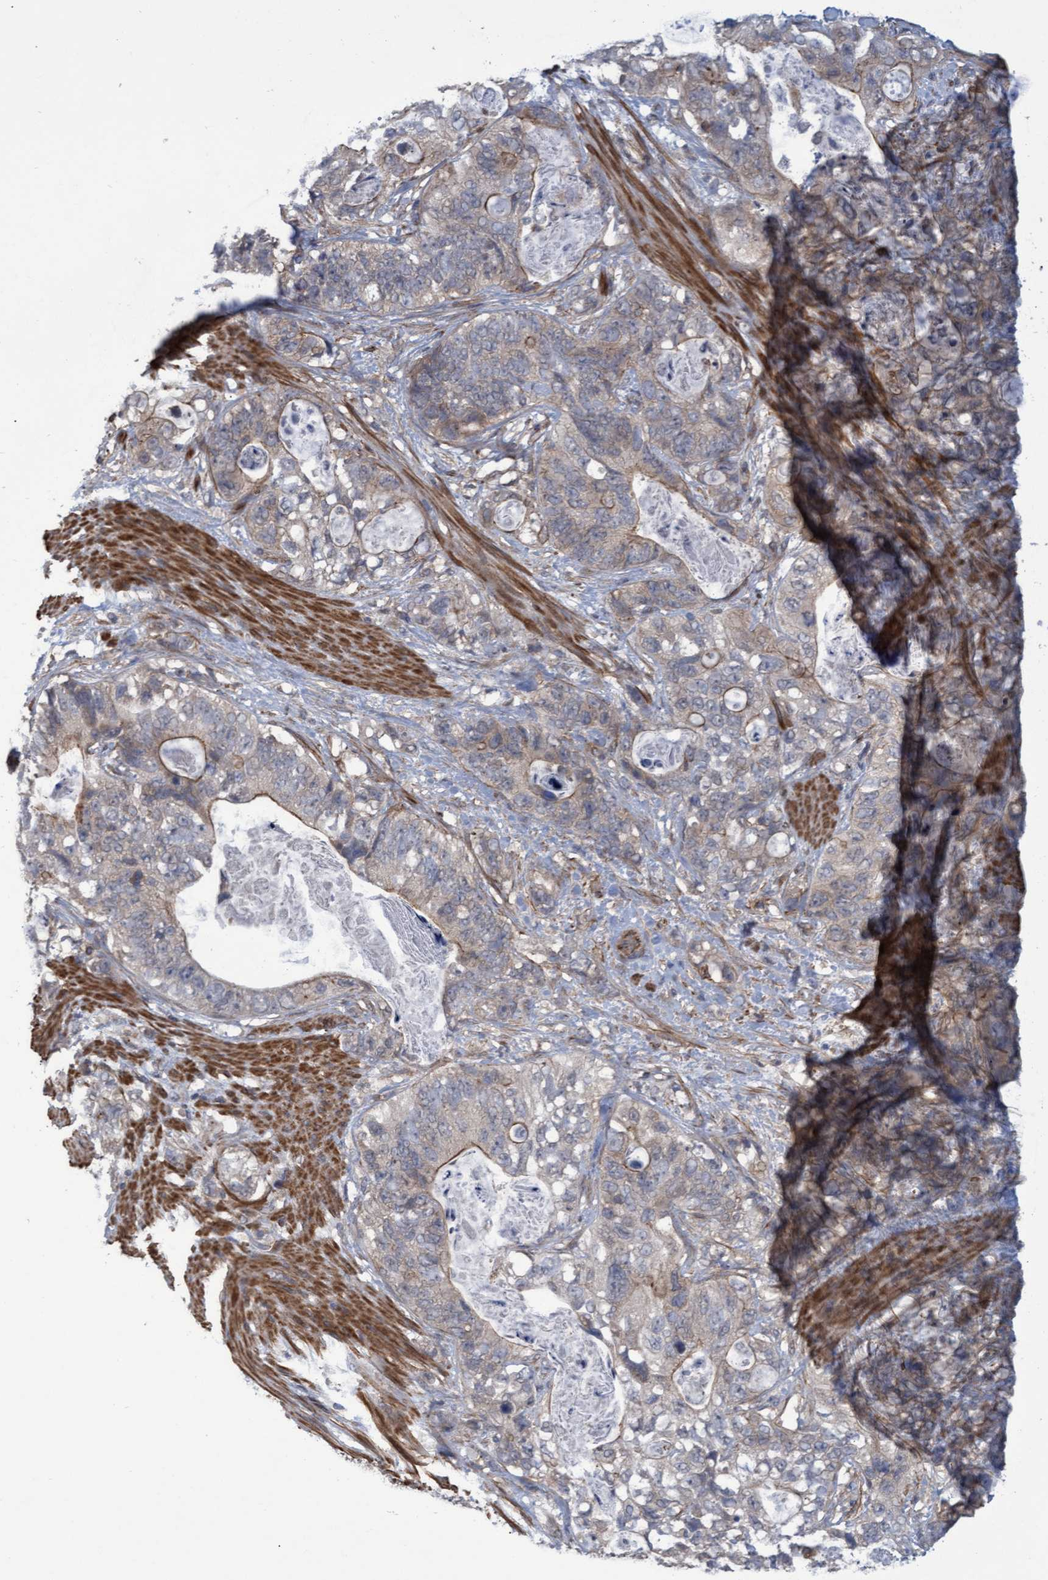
{"staining": {"intensity": "weak", "quantity": "25%-75%", "location": "cytoplasmic/membranous"}, "tissue": "stomach cancer", "cell_type": "Tumor cells", "image_type": "cancer", "snomed": [{"axis": "morphology", "description": "Normal tissue, NOS"}, {"axis": "morphology", "description": "Adenocarcinoma, NOS"}, {"axis": "topography", "description": "Stomach"}], "caption": "IHC image of stomach cancer (adenocarcinoma) stained for a protein (brown), which exhibits low levels of weak cytoplasmic/membranous expression in about 25%-75% of tumor cells.", "gene": "NAA15", "patient": {"sex": "female", "age": 89}}